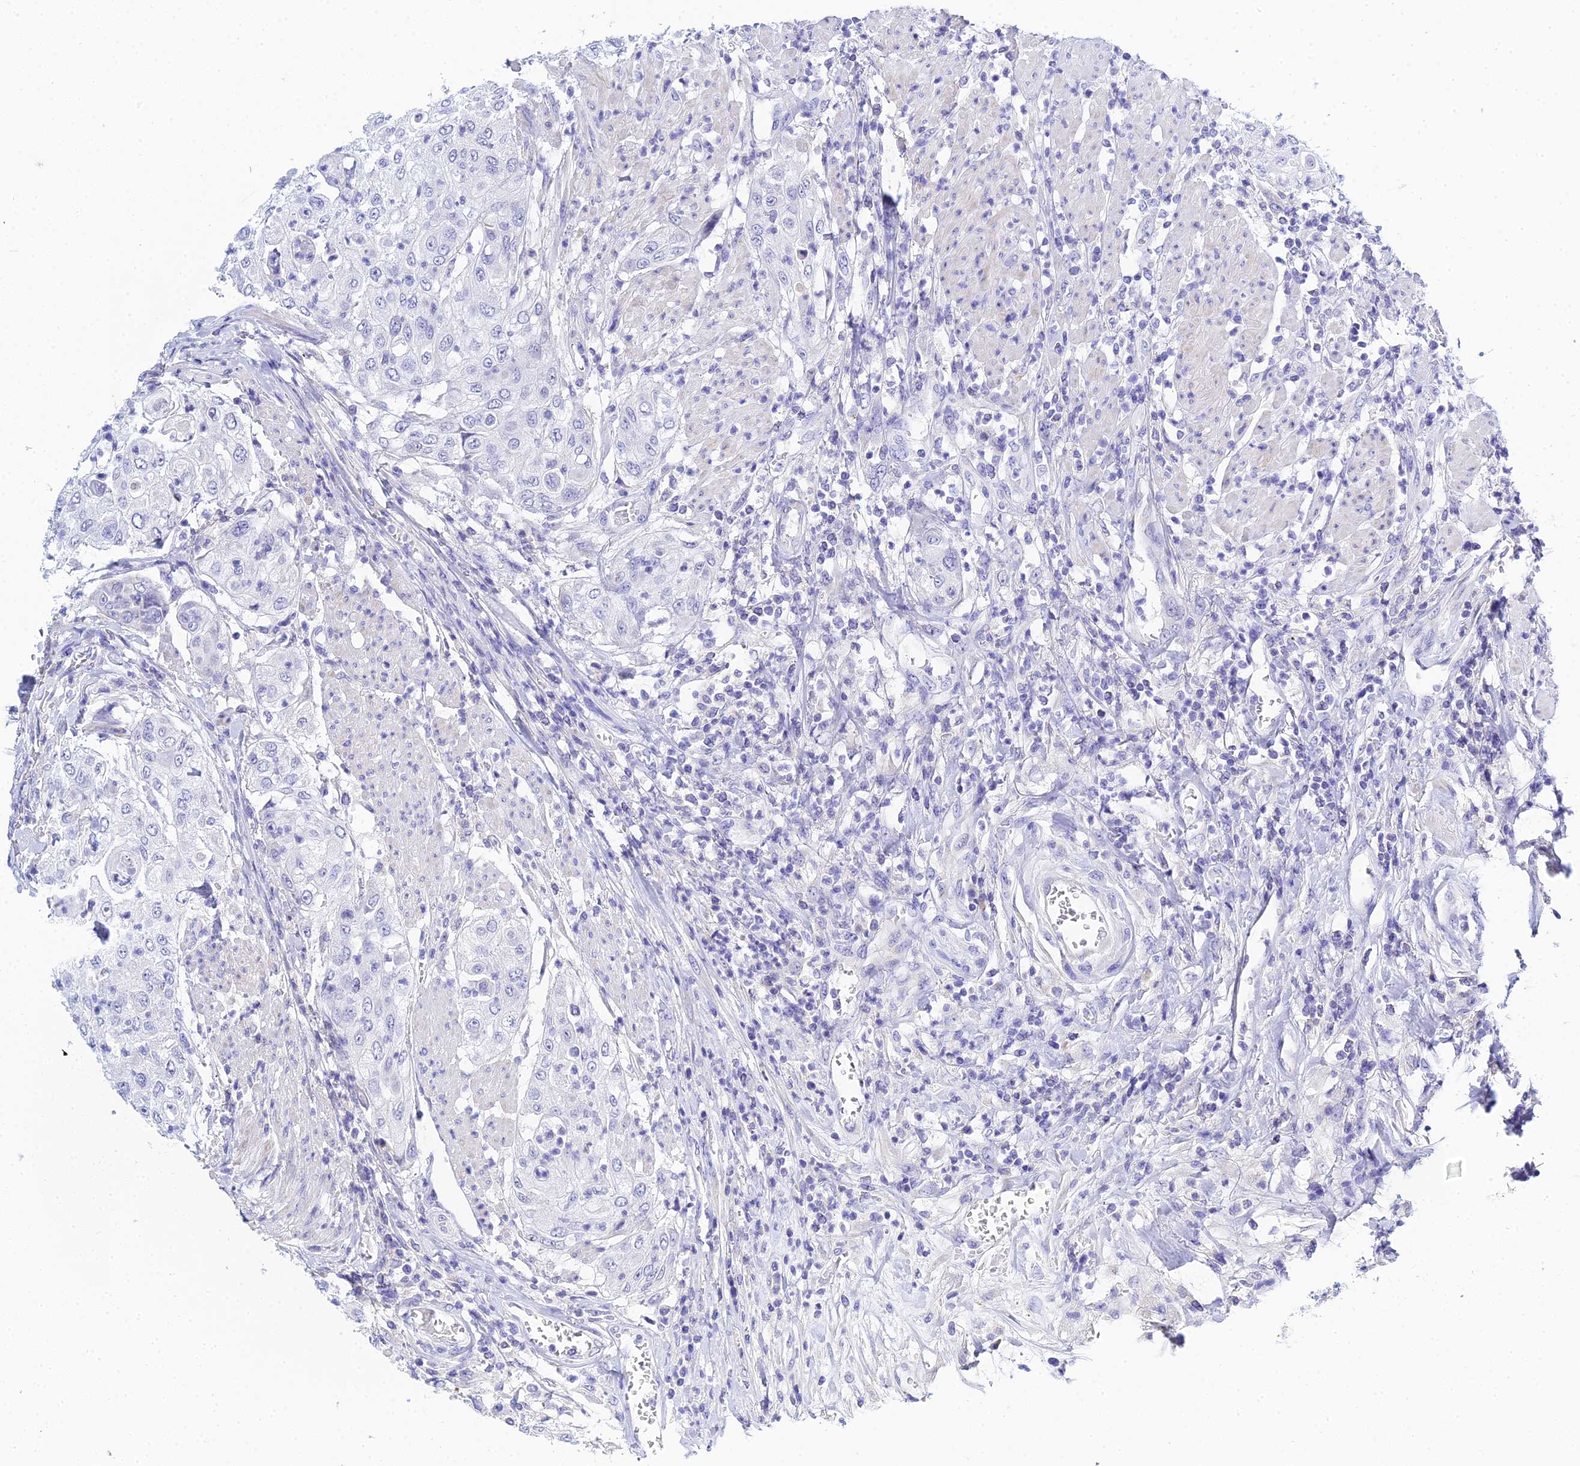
{"staining": {"intensity": "negative", "quantity": "none", "location": "none"}, "tissue": "urothelial cancer", "cell_type": "Tumor cells", "image_type": "cancer", "snomed": [{"axis": "morphology", "description": "Urothelial carcinoma, High grade"}, {"axis": "topography", "description": "Urinary bladder"}], "caption": "High power microscopy histopathology image of an immunohistochemistry histopathology image of high-grade urothelial carcinoma, revealing no significant expression in tumor cells. (DAB IHC visualized using brightfield microscopy, high magnification).", "gene": "ZXDA", "patient": {"sex": "female", "age": 79}}